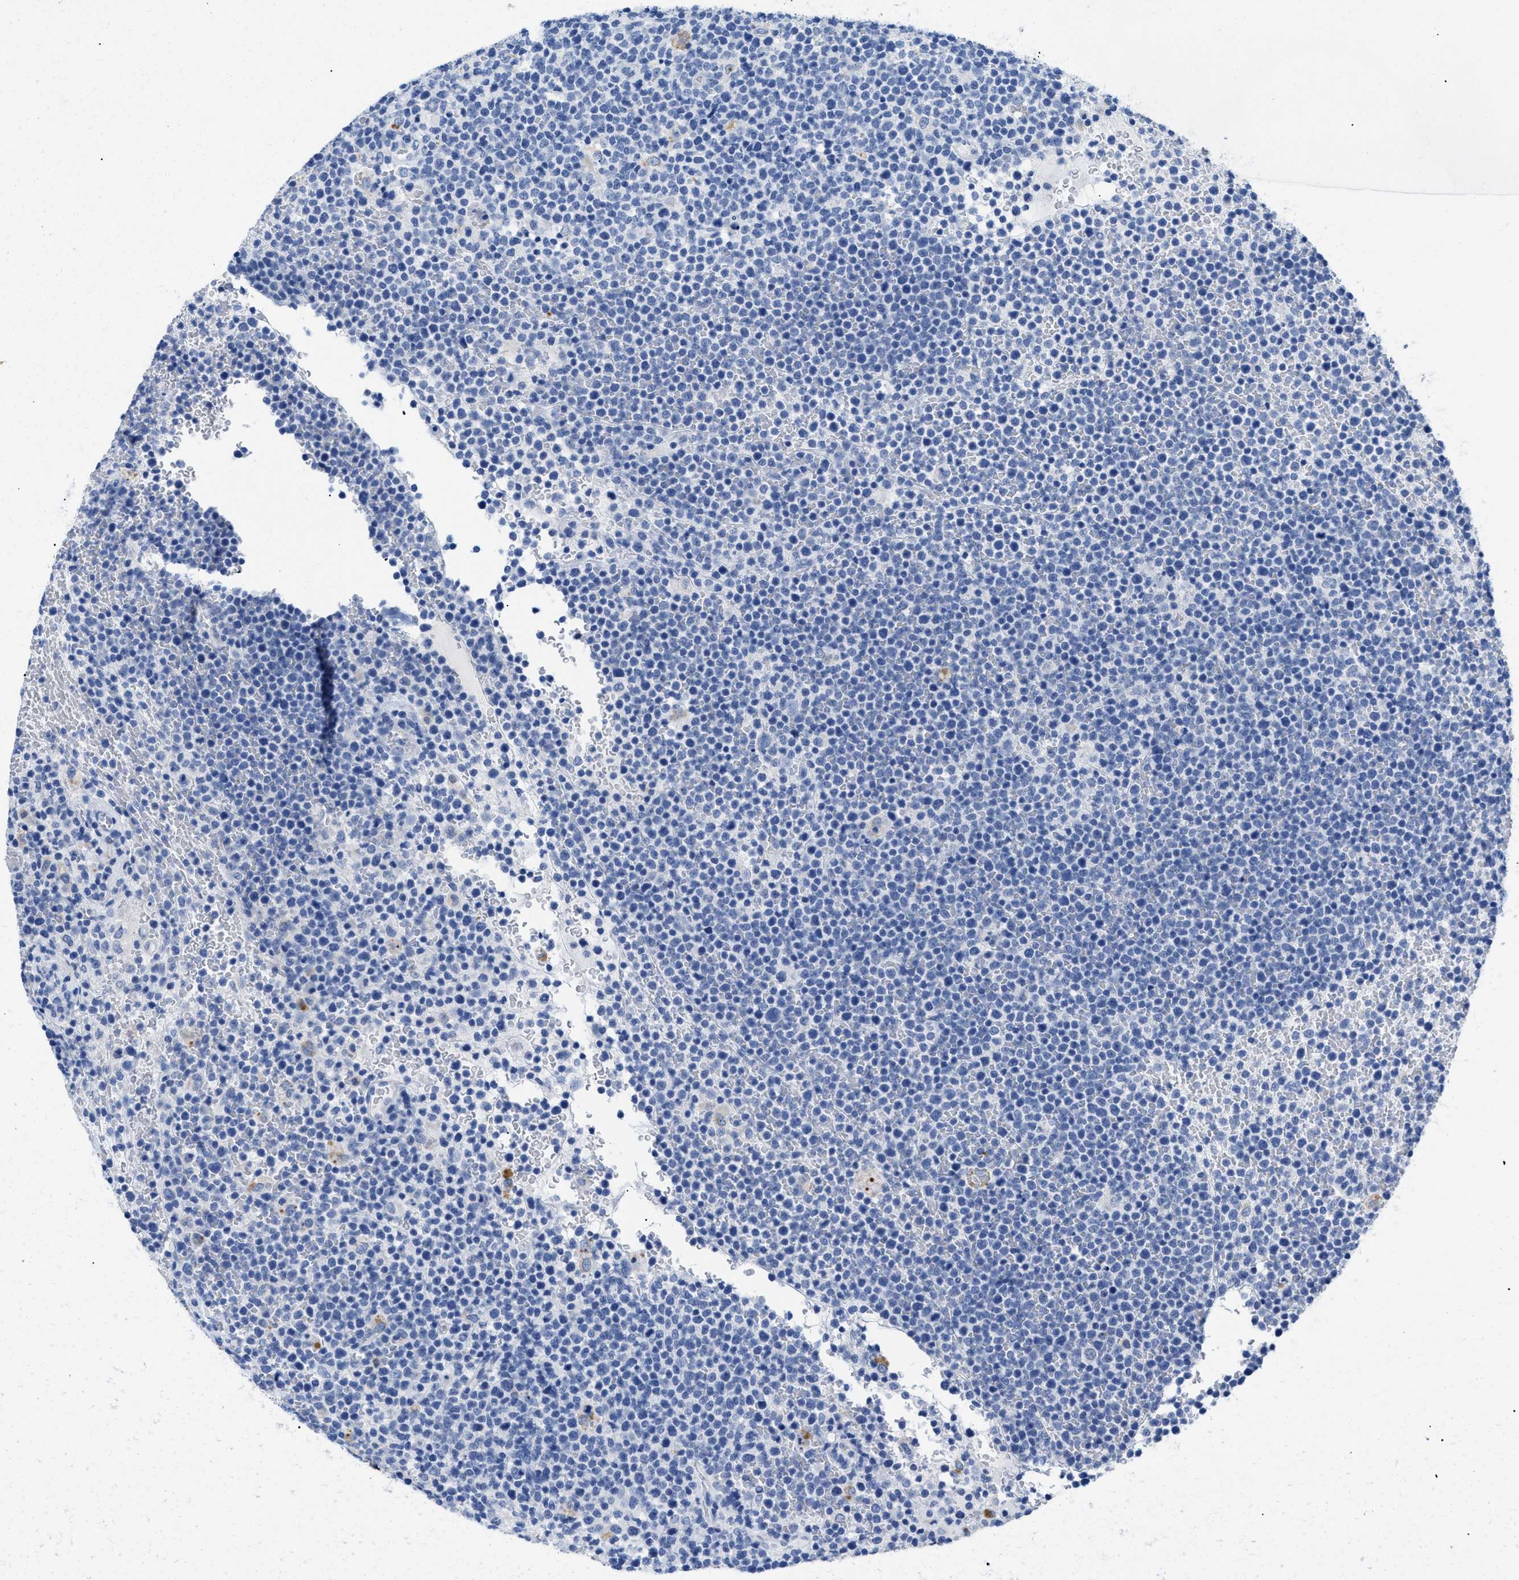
{"staining": {"intensity": "negative", "quantity": "none", "location": "none"}, "tissue": "lymphoma", "cell_type": "Tumor cells", "image_type": "cancer", "snomed": [{"axis": "morphology", "description": "Malignant lymphoma, non-Hodgkin's type, High grade"}, {"axis": "topography", "description": "Lymph node"}], "caption": "Malignant lymphoma, non-Hodgkin's type (high-grade) stained for a protein using immunohistochemistry displays no positivity tumor cells.", "gene": "APOBEC2", "patient": {"sex": "male", "age": 61}}